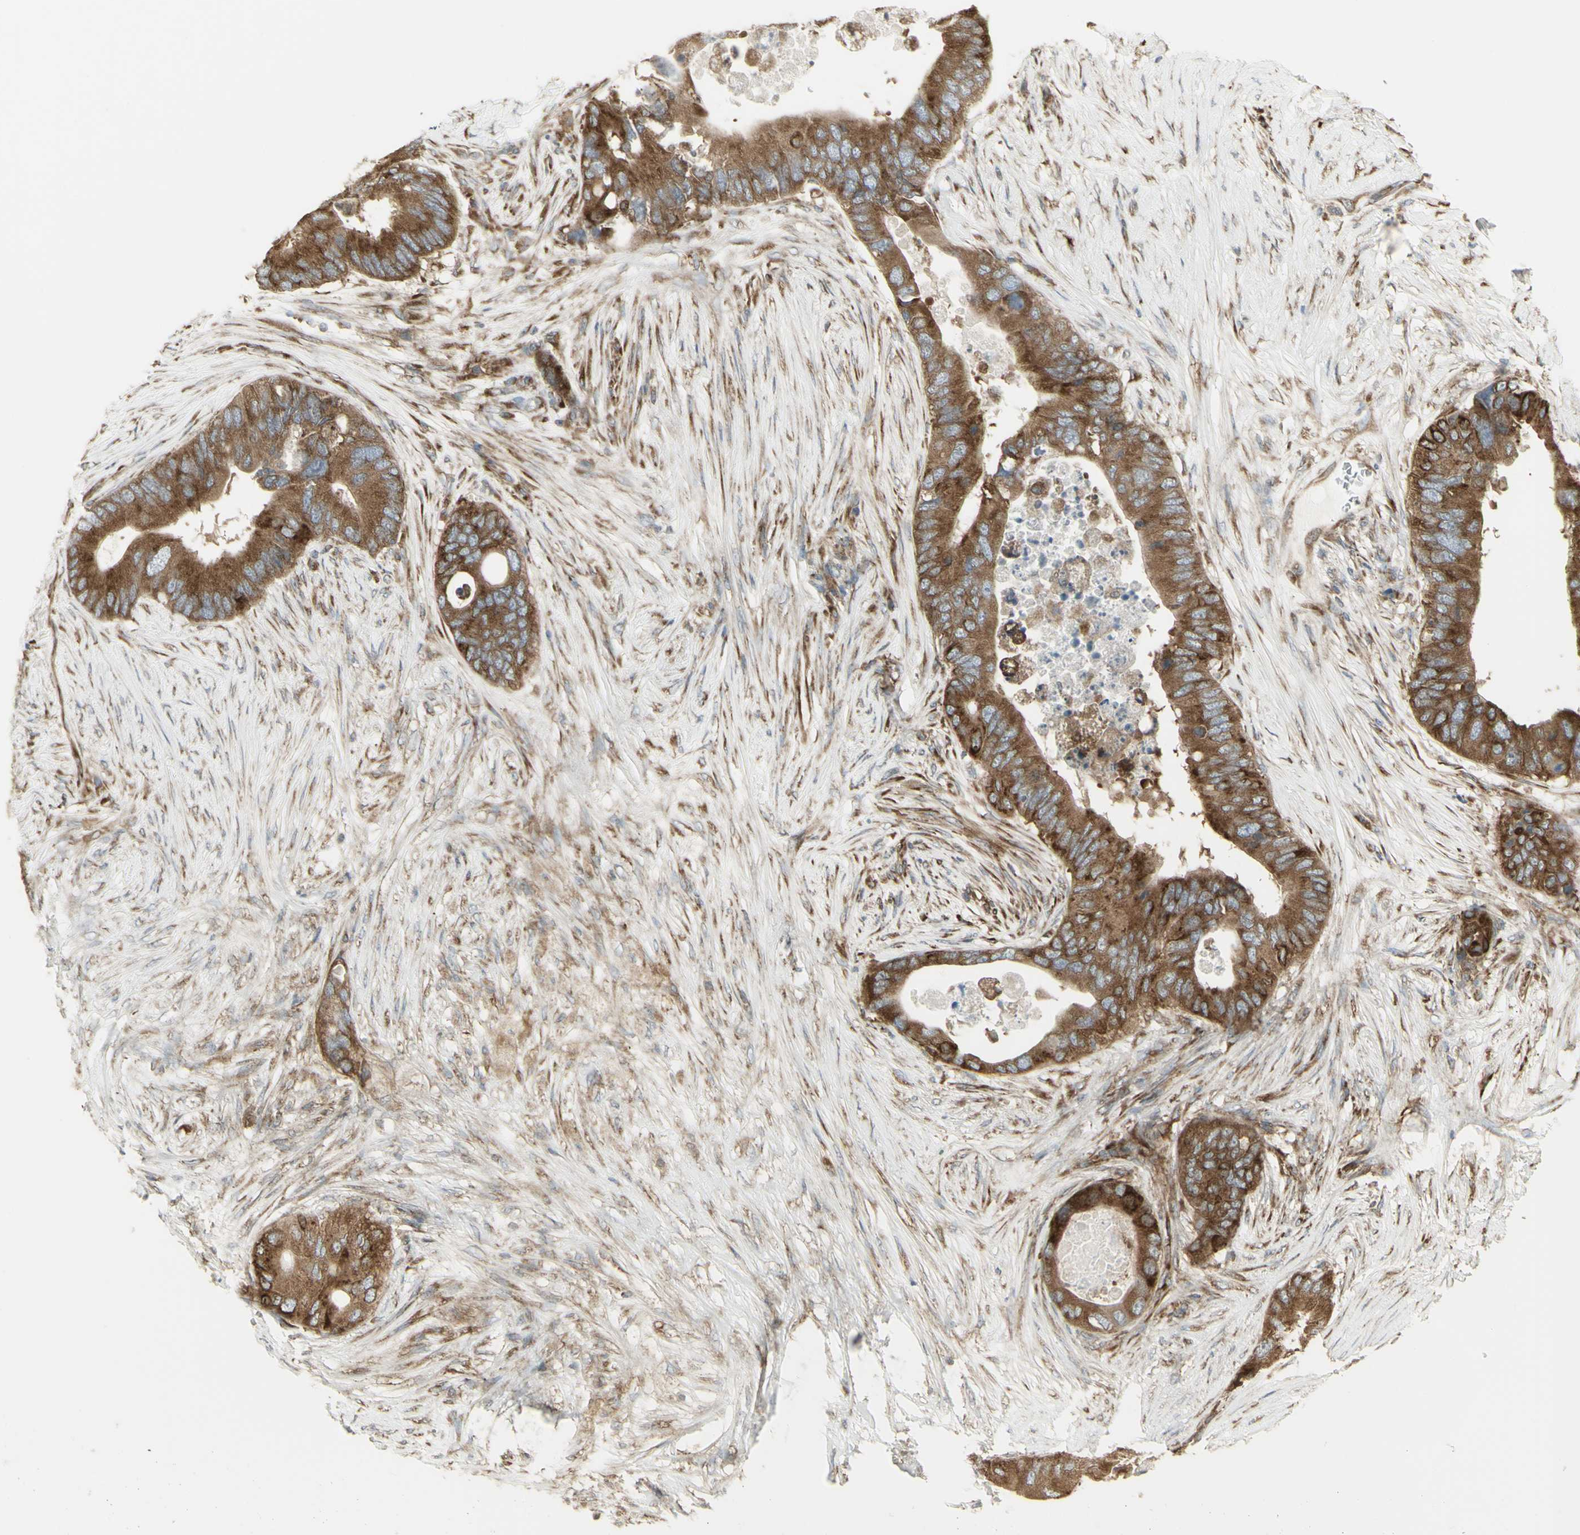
{"staining": {"intensity": "moderate", "quantity": ">75%", "location": "cytoplasmic/membranous"}, "tissue": "colorectal cancer", "cell_type": "Tumor cells", "image_type": "cancer", "snomed": [{"axis": "morphology", "description": "Adenocarcinoma, NOS"}, {"axis": "topography", "description": "Colon"}], "caption": "Tumor cells show medium levels of moderate cytoplasmic/membranous expression in about >75% of cells in colorectal cancer.", "gene": "FKBP3", "patient": {"sex": "male", "age": 71}}